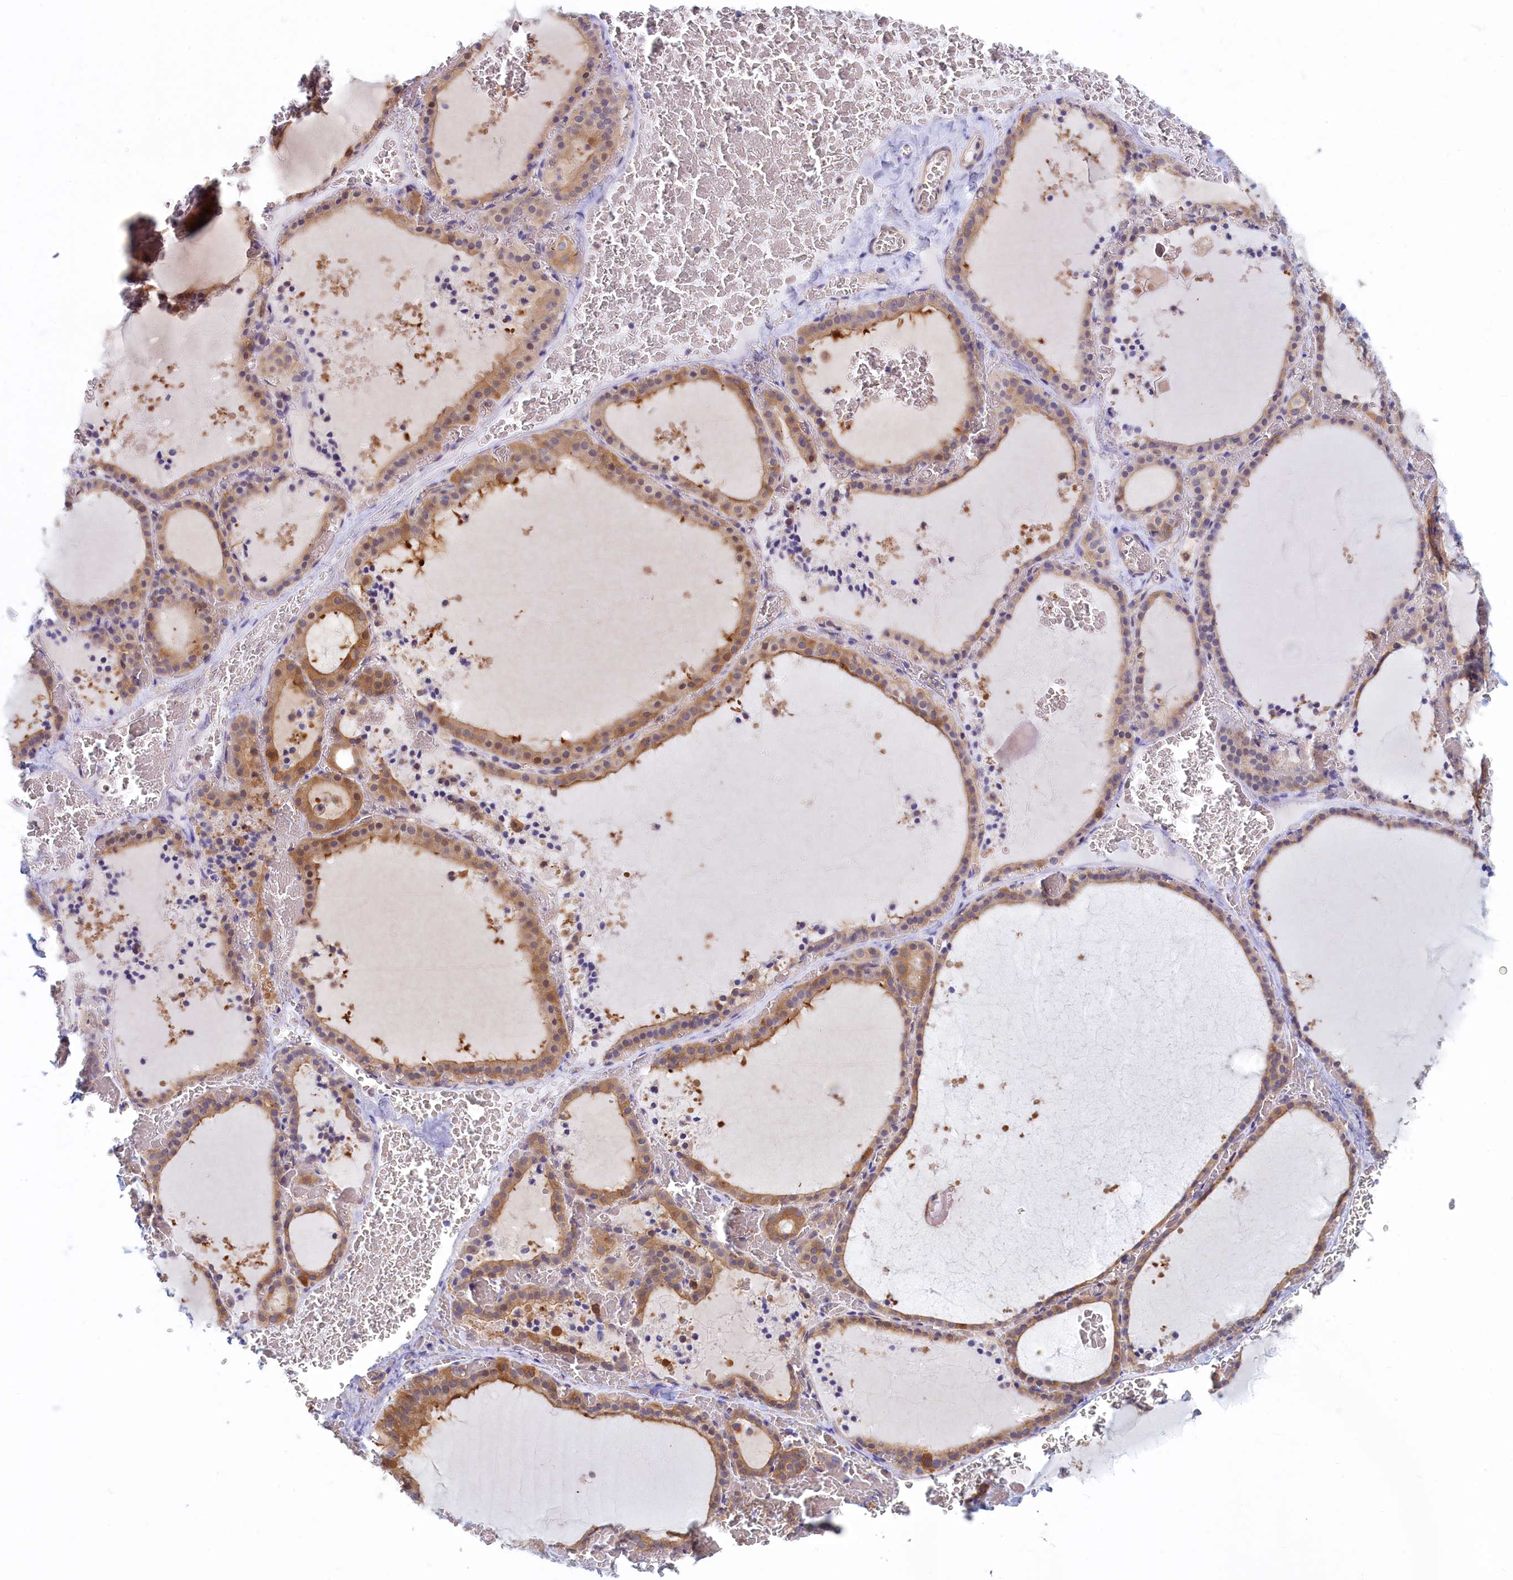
{"staining": {"intensity": "moderate", "quantity": ">75%", "location": "cytoplasmic/membranous"}, "tissue": "thyroid gland", "cell_type": "Glandular cells", "image_type": "normal", "snomed": [{"axis": "morphology", "description": "Normal tissue, NOS"}, {"axis": "topography", "description": "Thyroid gland"}], "caption": "Glandular cells show medium levels of moderate cytoplasmic/membranous expression in about >75% of cells in unremarkable thyroid gland. (IHC, brightfield microscopy, high magnification).", "gene": "SYNDIG1L", "patient": {"sex": "female", "age": 39}}